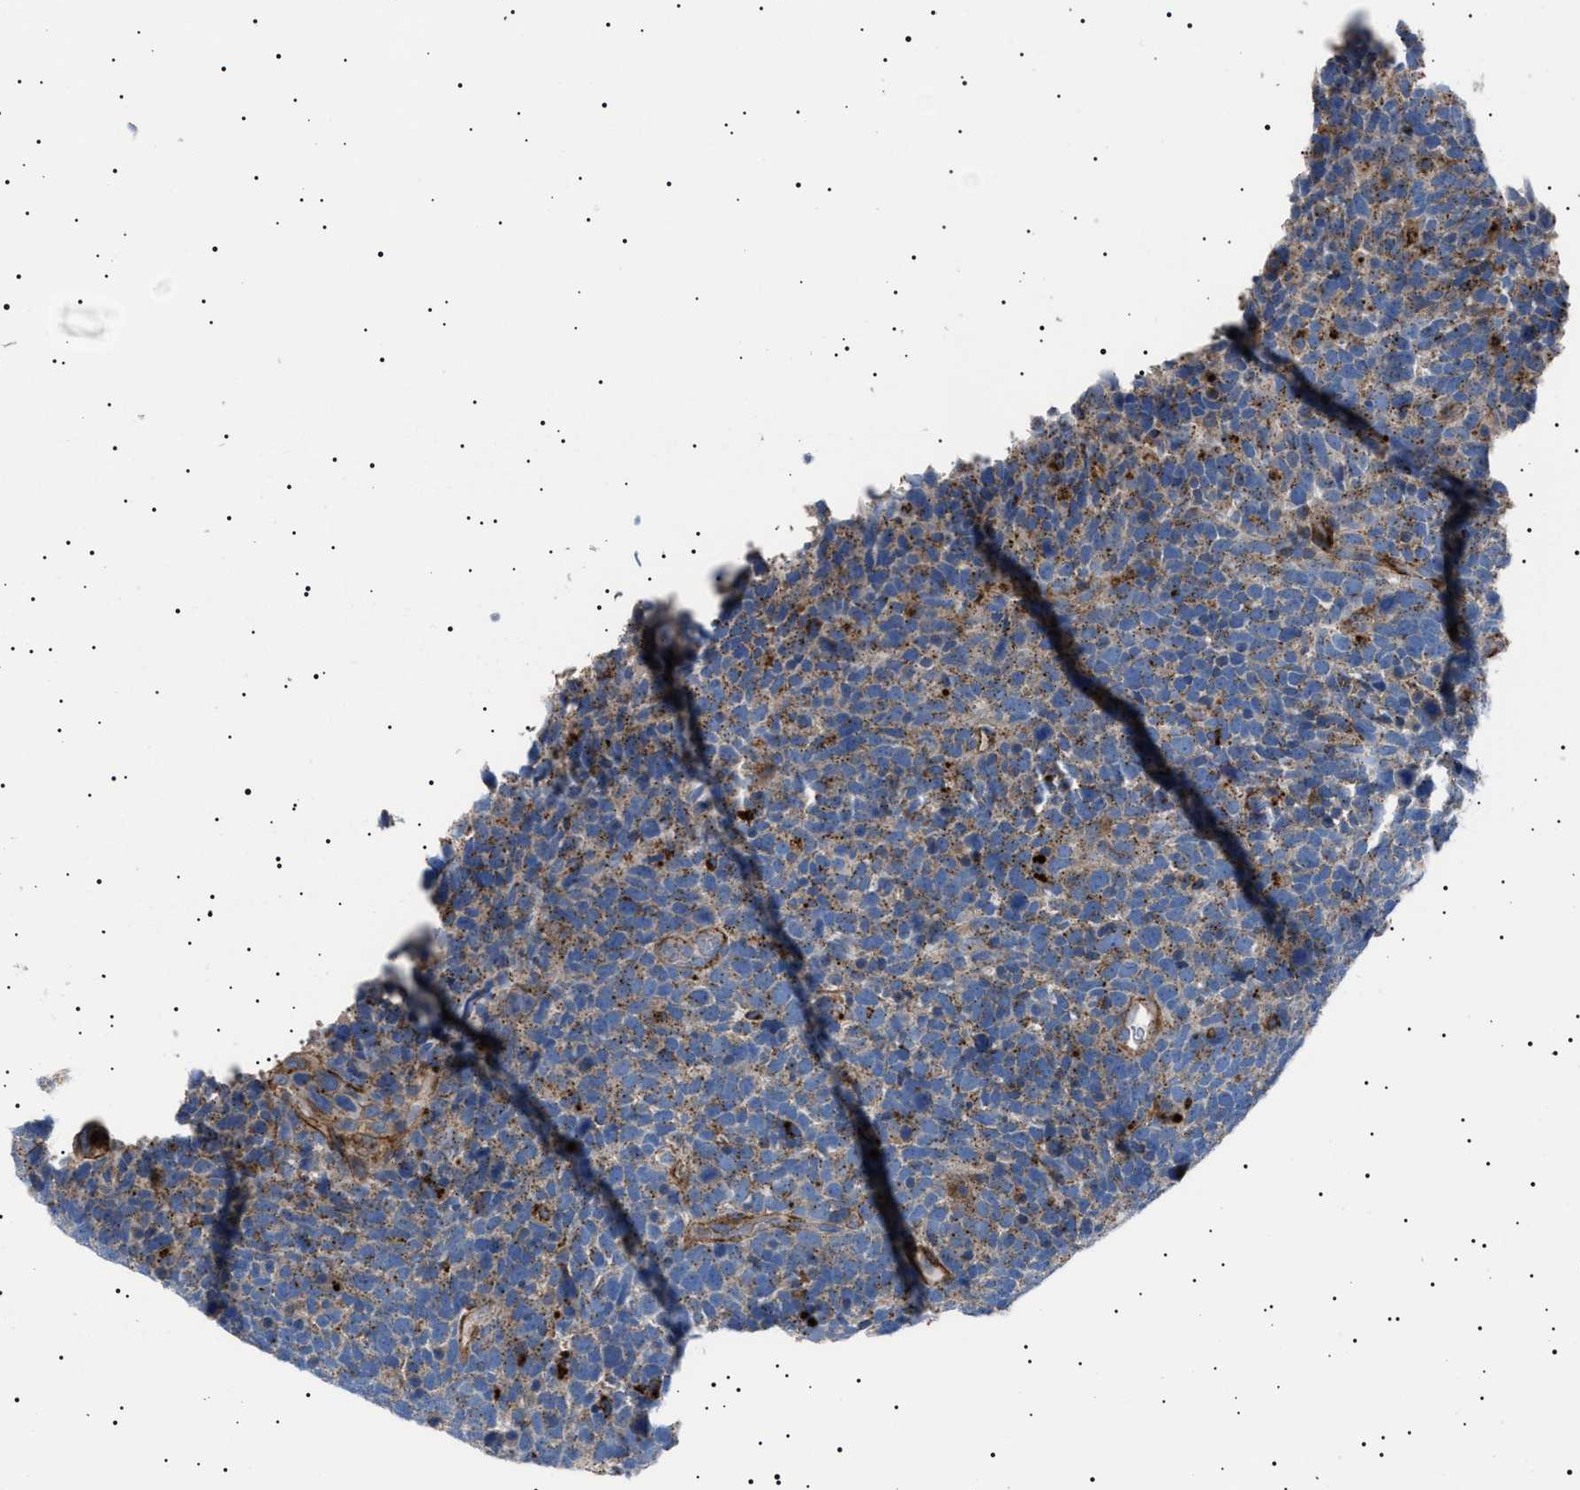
{"staining": {"intensity": "moderate", "quantity": "25%-75%", "location": "cytoplasmic/membranous"}, "tissue": "urothelial cancer", "cell_type": "Tumor cells", "image_type": "cancer", "snomed": [{"axis": "morphology", "description": "Urothelial carcinoma, High grade"}, {"axis": "topography", "description": "Urinary bladder"}], "caption": "High-magnification brightfield microscopy of urothelial carcinoma (high-grade) stained with DAB (3,3'-diaminobenzidine) (brown) and counterstained with hematoxylin (blue). tumor cells exhibit moderate cytoplasmic/membranous positivity is appreciated in about25%-75% of cells. The protein is stained brown, and the nuclei are stained in blue (DAB IHC with brightfield microscopy, high magnification).", "gene": "NEU1", "patient": {"sex": "female", "age": 82}}